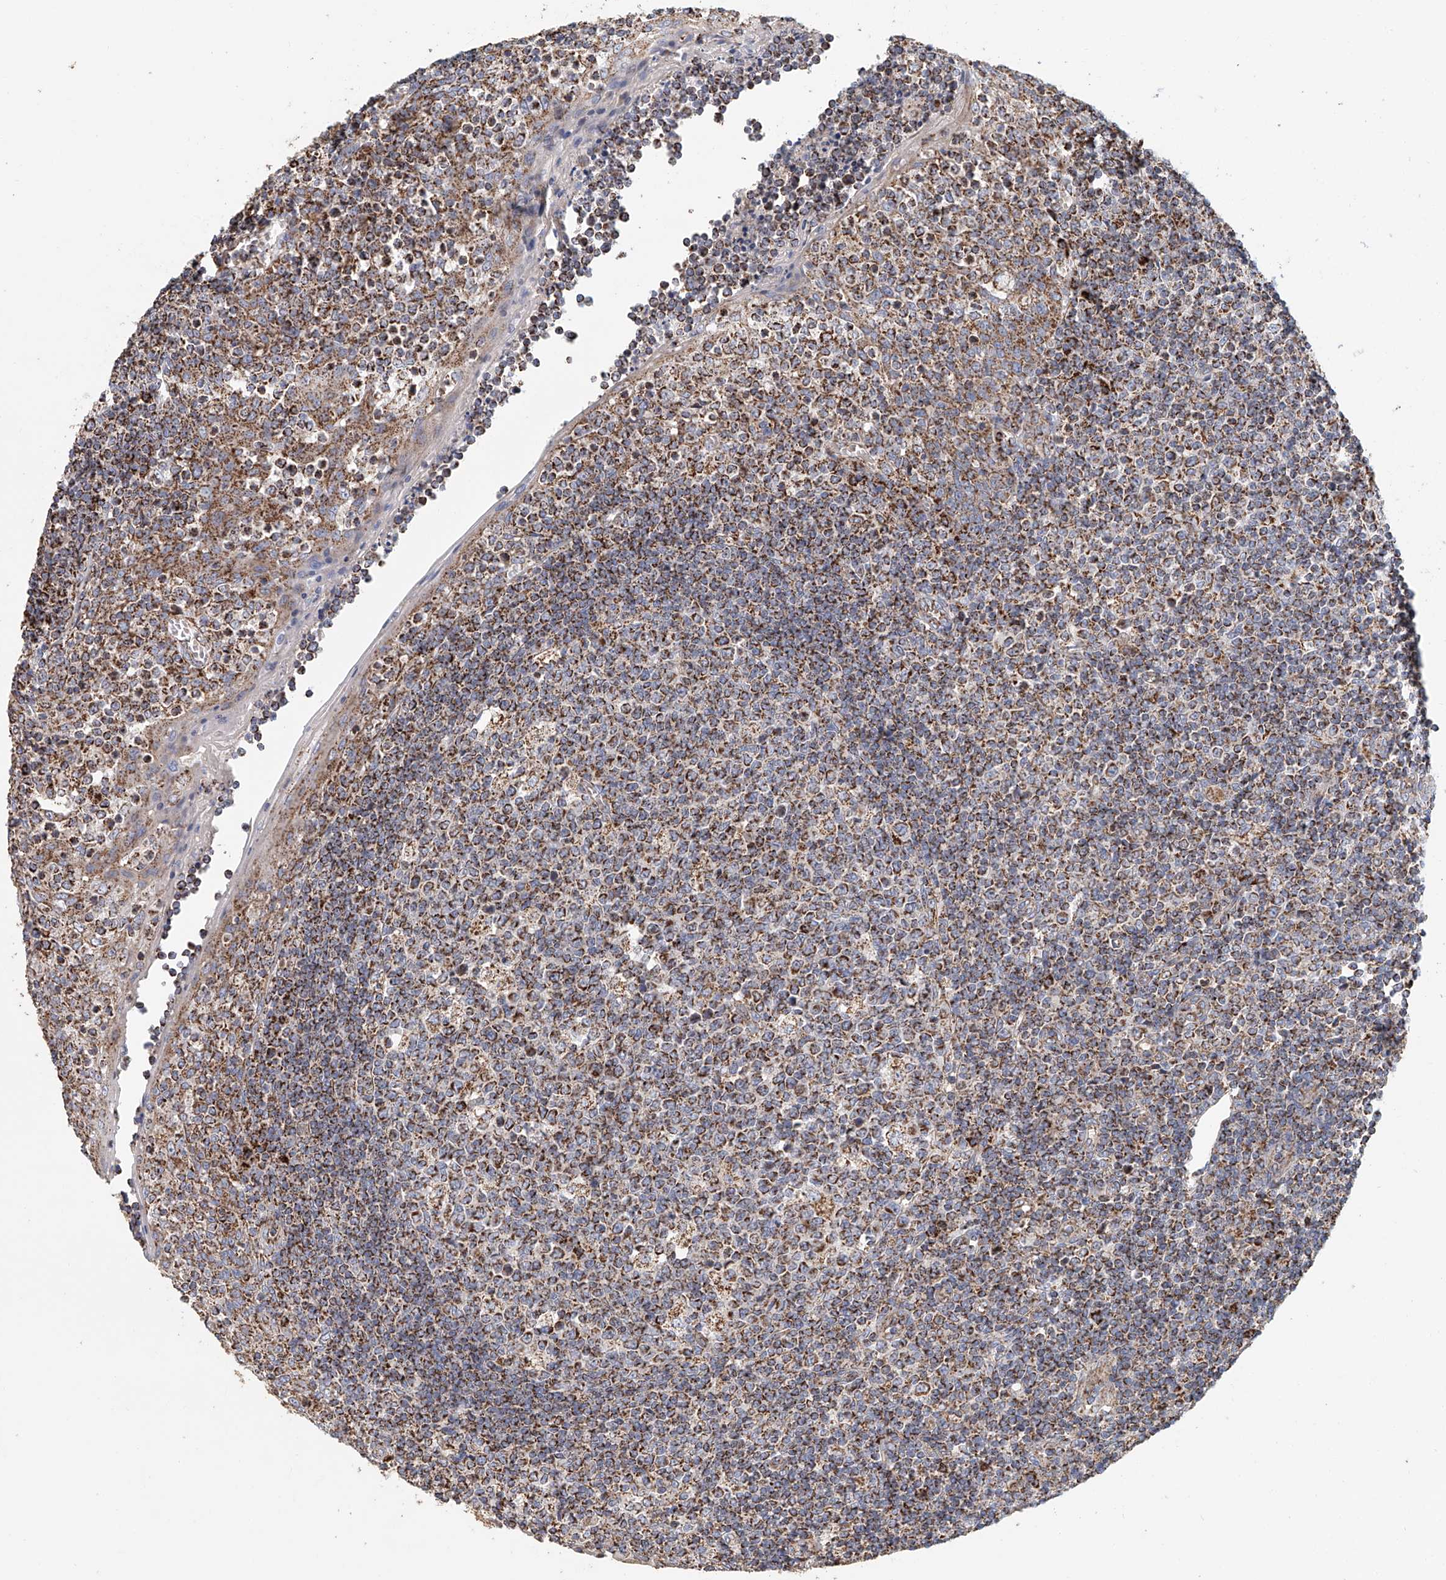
{"staining": {"intensity": "strong", "quantity": "25%-75%", "location": "cytoplasmic/membranous"}, "tissue": "tonsil", "cell_type": "Germinal center cells", "image_type": "normal", "snomed": [{"axis": "morphology", "description": "Normal tissue, NOS"}, {"axis": "topography", "description": "Tonsil"}], "caption": "Protein staining of unremarkable tonsil demonstrates strong cytoplasmic/membranous staining in about 25%-75% of germinal center cells. Nuclei are stained in blue.", "gene": "MCL1", "patient": {"sex": "female", "age": 19}}